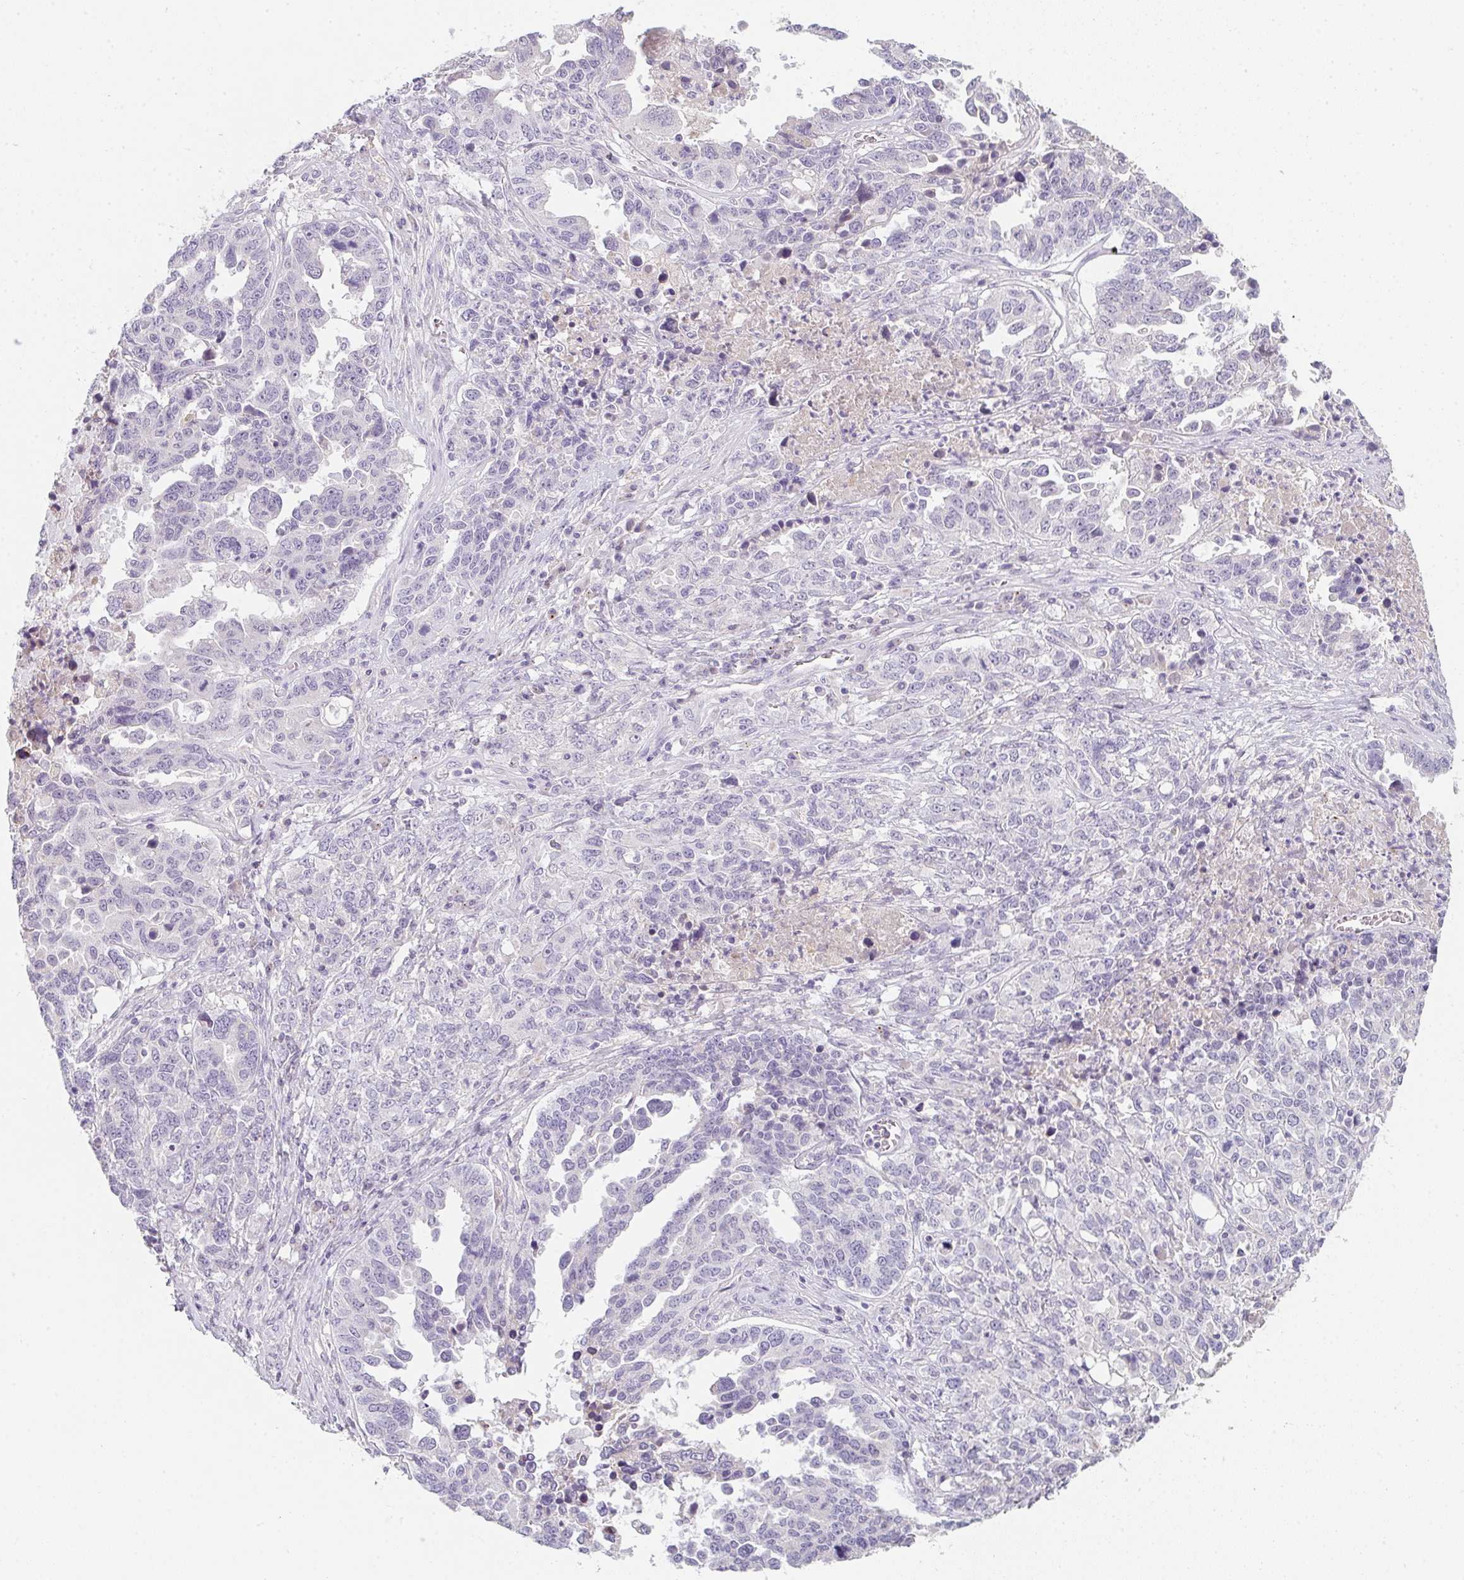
{"staining": {"intensity": "negative", "quantity": "none", "location": "none"}, "tissue": "ovarian cancer", "cell_type": "Tumor cells", "image_type": "cancer", "snomed": [{"axis": "morphology", "description": "Carcinoma, endometroid"}, {"axis": "topography", "description": "Ovary"}], "caption": "IHC image of neoplastic tissue: ovarian cancer stained with DAB (3,3'-diaminobenzidine) reveals no significant protein positivity in tumor cells.", "gene": "C1QTNF8", "patient": {"sex": "female", "age": 62}}